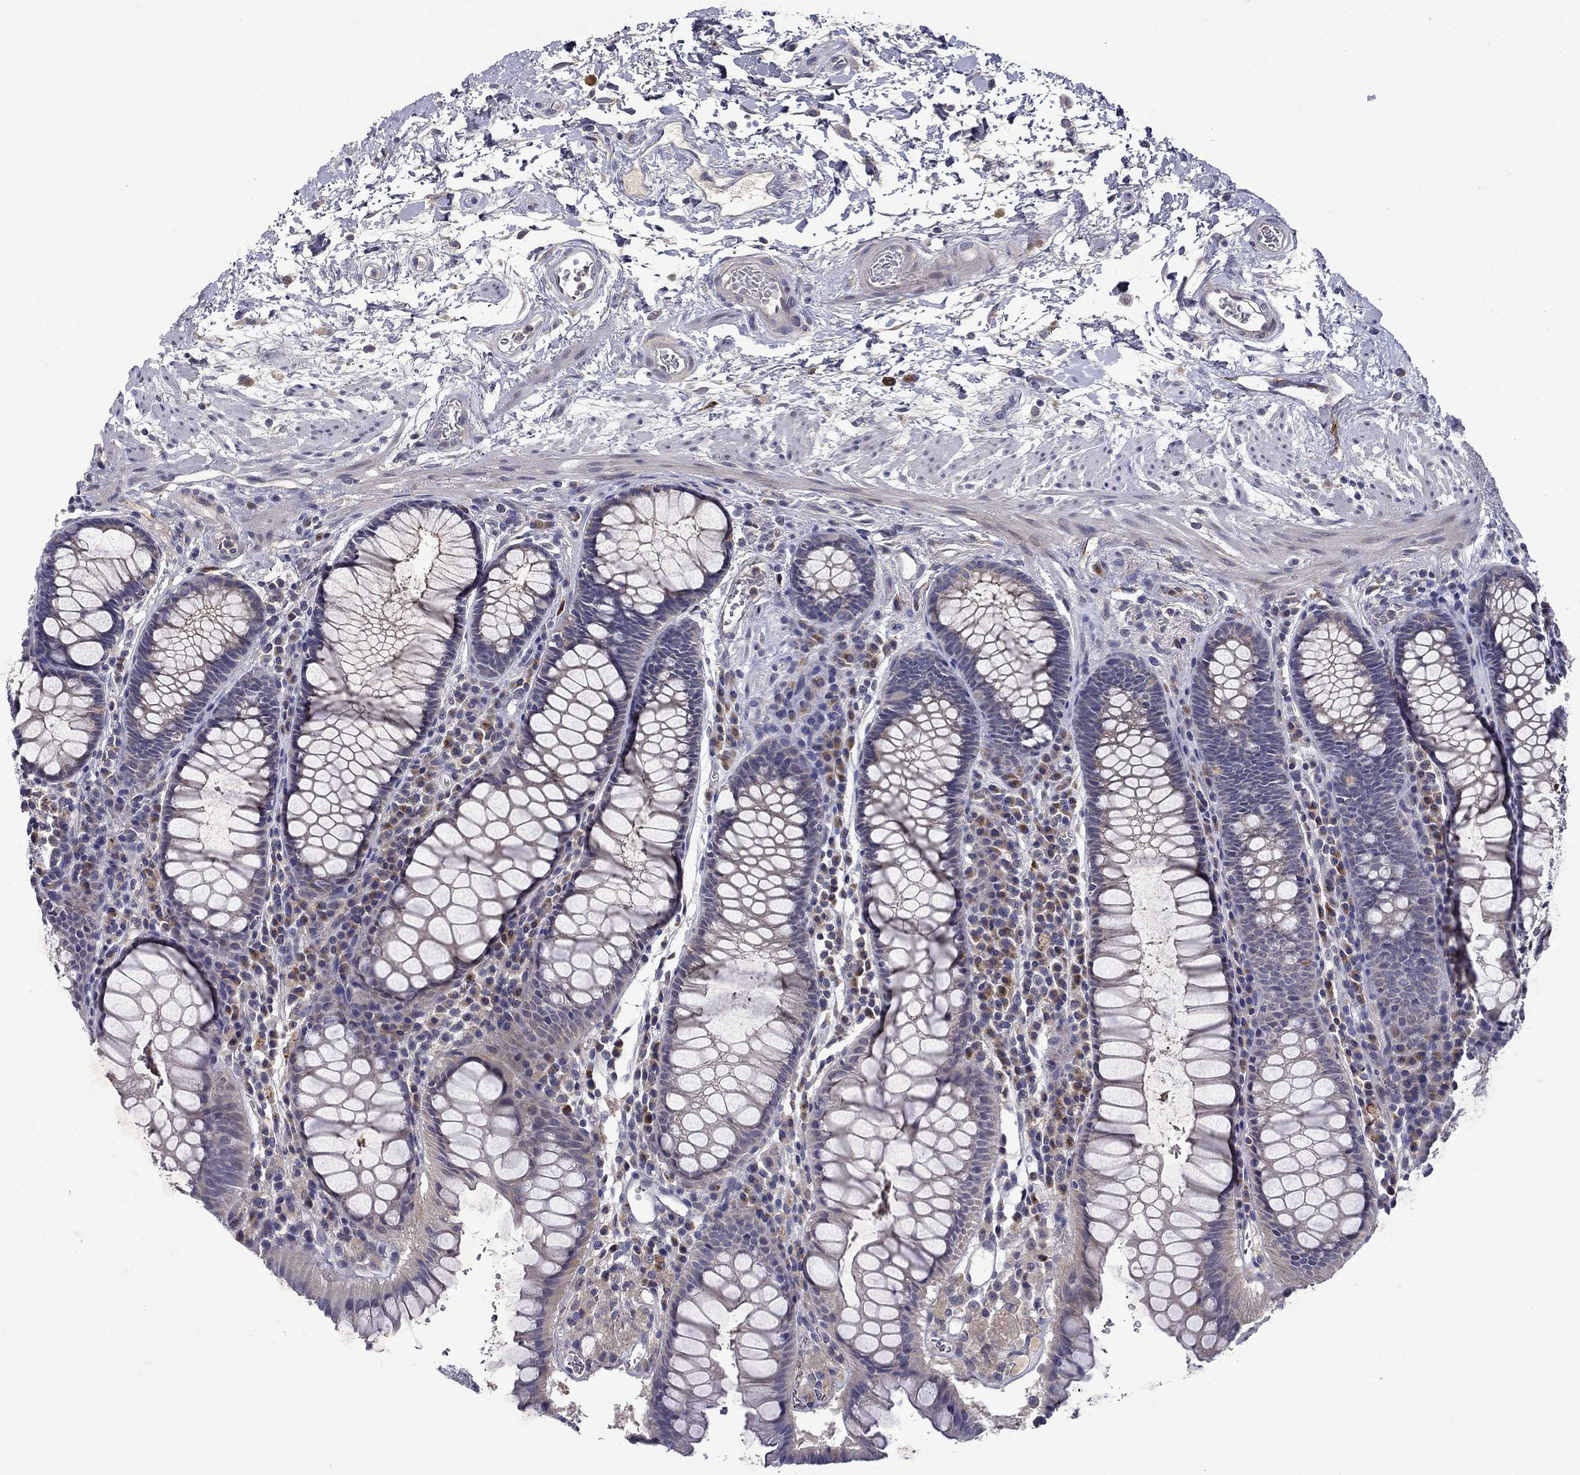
{"staining": {"intensity": "negative", "quantity": "none", "location": "none"}, "tissue": "rectum", "cell_type": "Glandular cells", "image_type": "normal", "snomed": [{"axis": "morphology", "description": "Normal tissue, NOS"}, {"axis": "topography", "description": "Rectum"}], "caption": "Immunohistochemical staining of unremarkable rectum demonstrates no significant positivity in glandular cells.", "gene": "STAB2", "patient": {"sex": "female", "age": 68}}